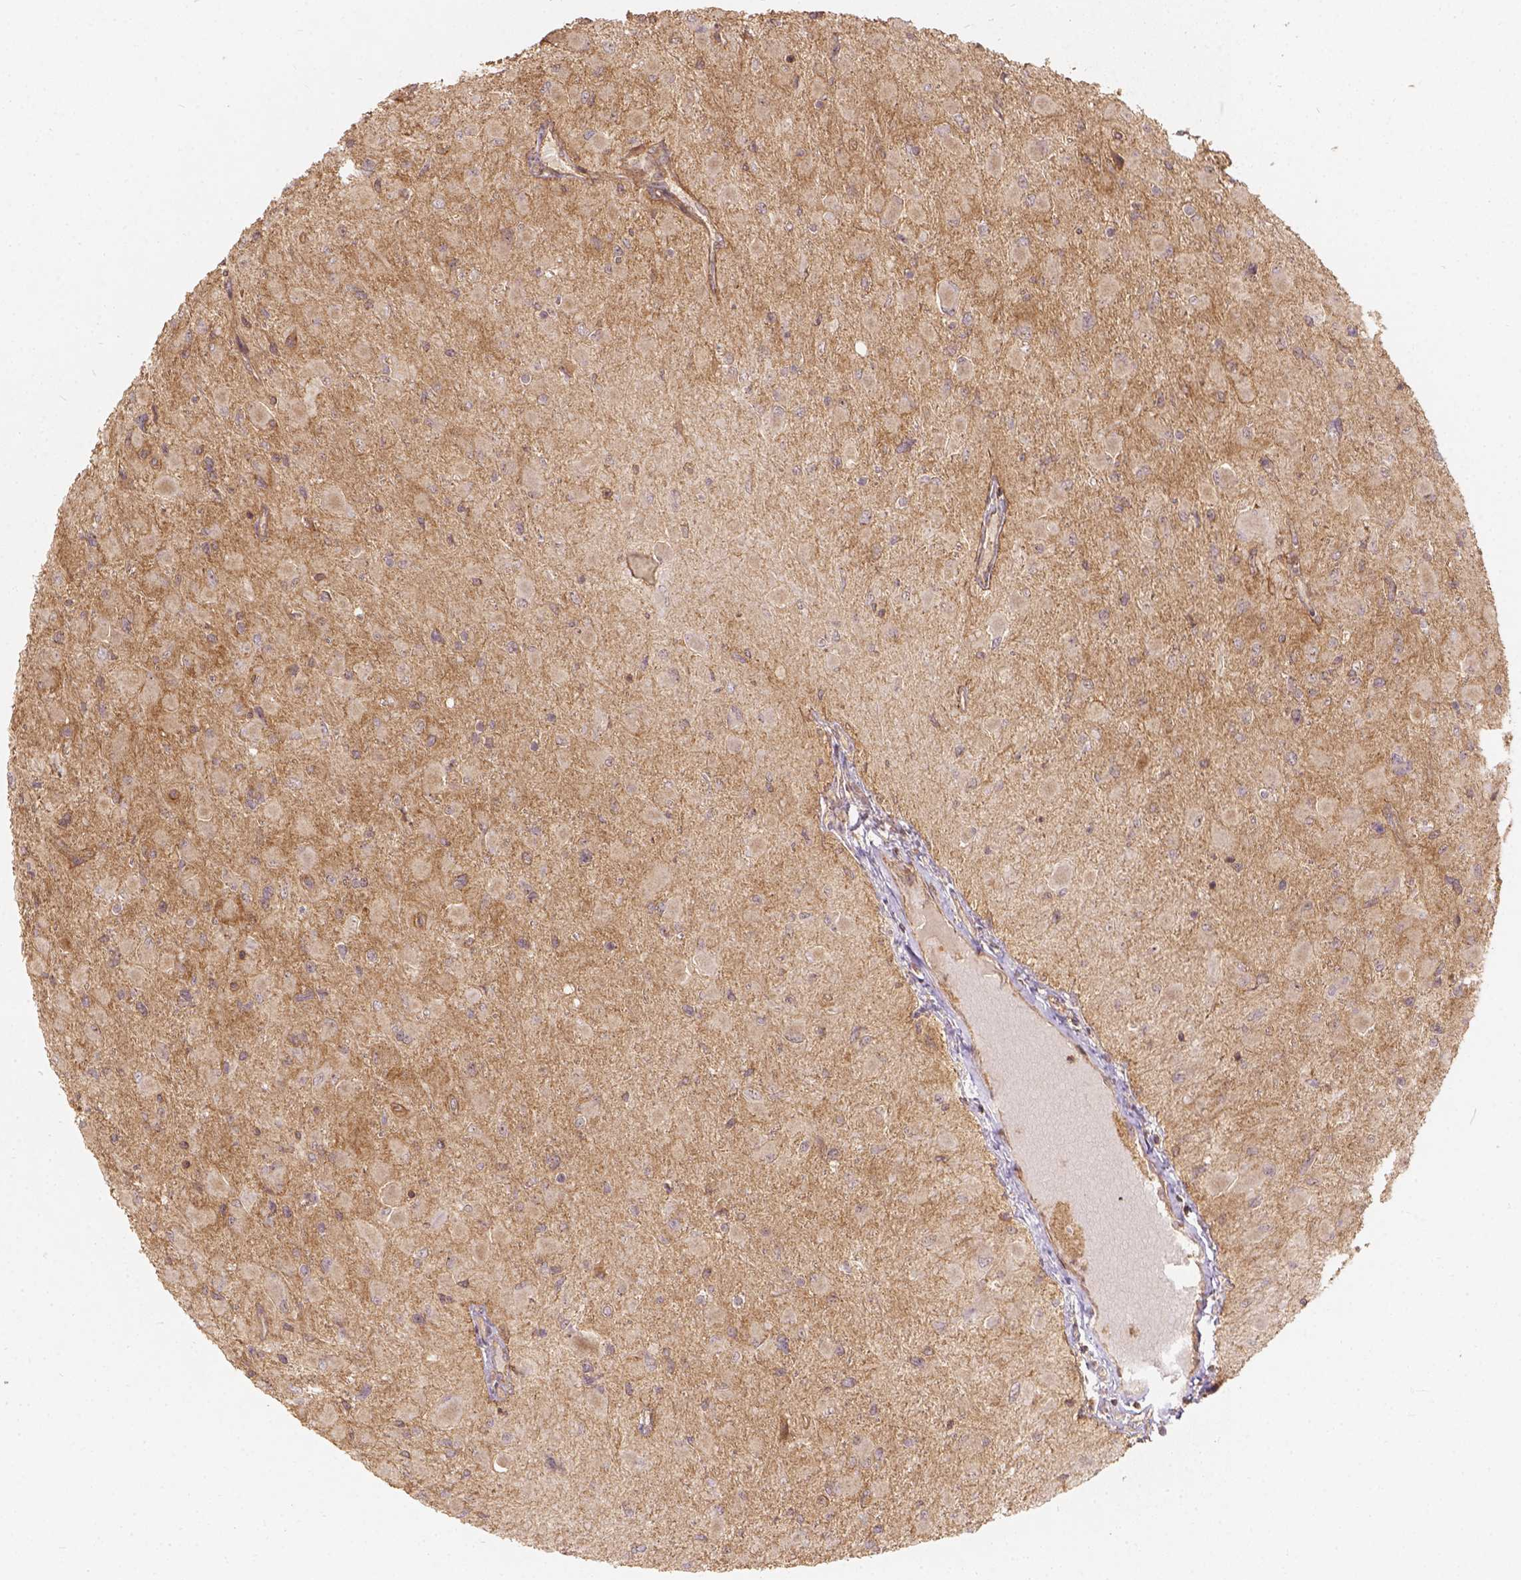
{"staining": {"intensity": "weak", "quantity": "25%-75%", "location": "cytoplasmic/membranous"}, "tissue": "glioma", "cell_type": "Tumor cells", "image_type": "cancer", "snomed": [{"axis": "morphology", "description": "Glioma, malignant, High grade"}, {"axis": "topography", "description": "Cerebral cortex"}], "caption": "Protein expression by IHC exhibits weak cytoplasmic/membranous positivity in about 25%-75% of tumor cells in glioma.", "gene": "XPR1", "patient": {"sex": "female", "age": 36}}